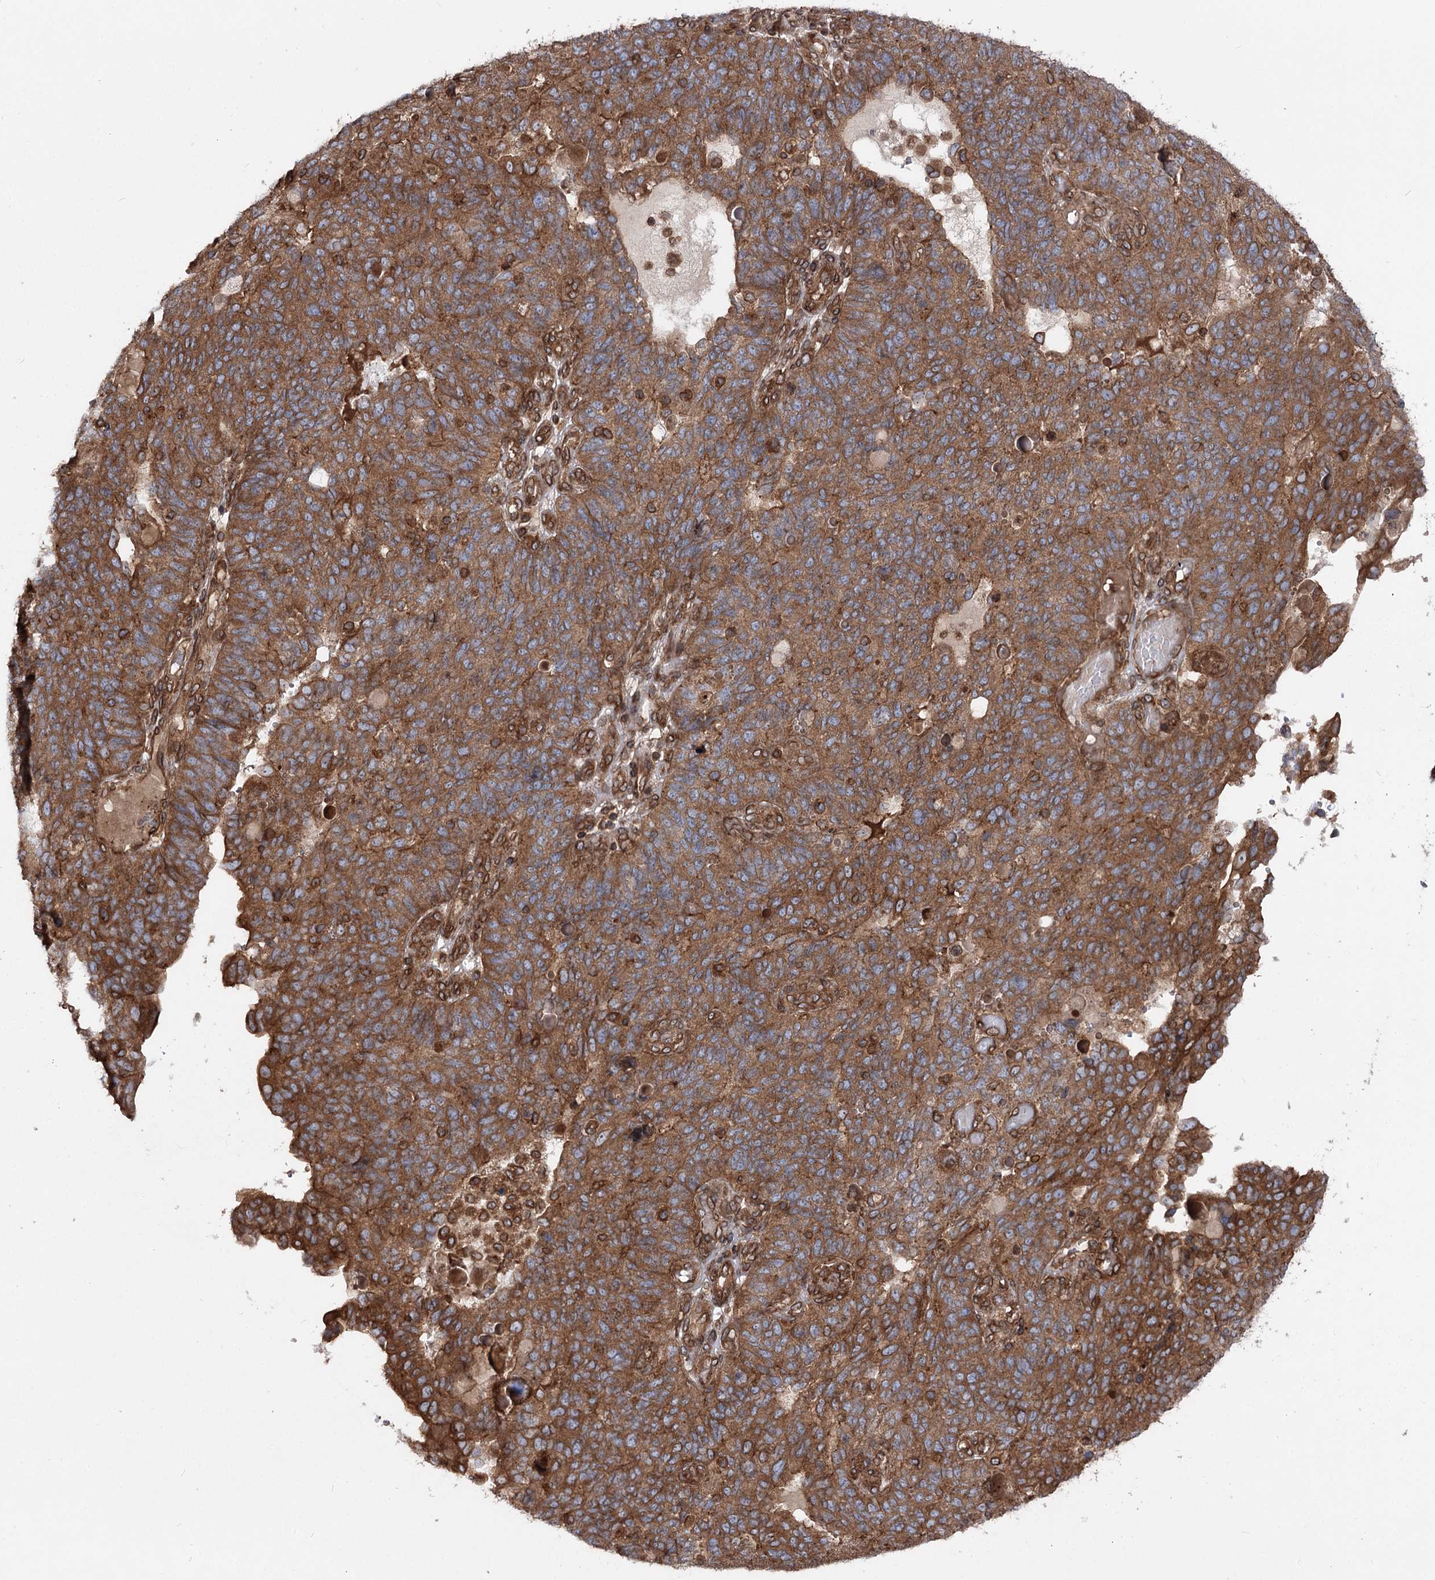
{"staining": {"intensity": "strong", "quantity": ">75%", "location": "cytoplasmic/membranous"}, "tissue": "endometrial cancer", "cell_type": "Tumor cells", "image_type": "cancer", "snomed": [{"axis": "morphology", "description": "Adenocarcinoma, NOS"}, {"axis": "topography", "description": "Endometrium"}], "caption": "Endometrial cancer was stained to show a protein in brown. There is high levels of strong cytoplasmic/membranous expression in approximately >75% of tumor cells. (DAB IHC, brown staining for protein, blue staining for nuclei).", "gene": "FGFR1OP2", "patient": {"sex": "female", "age": 66}}